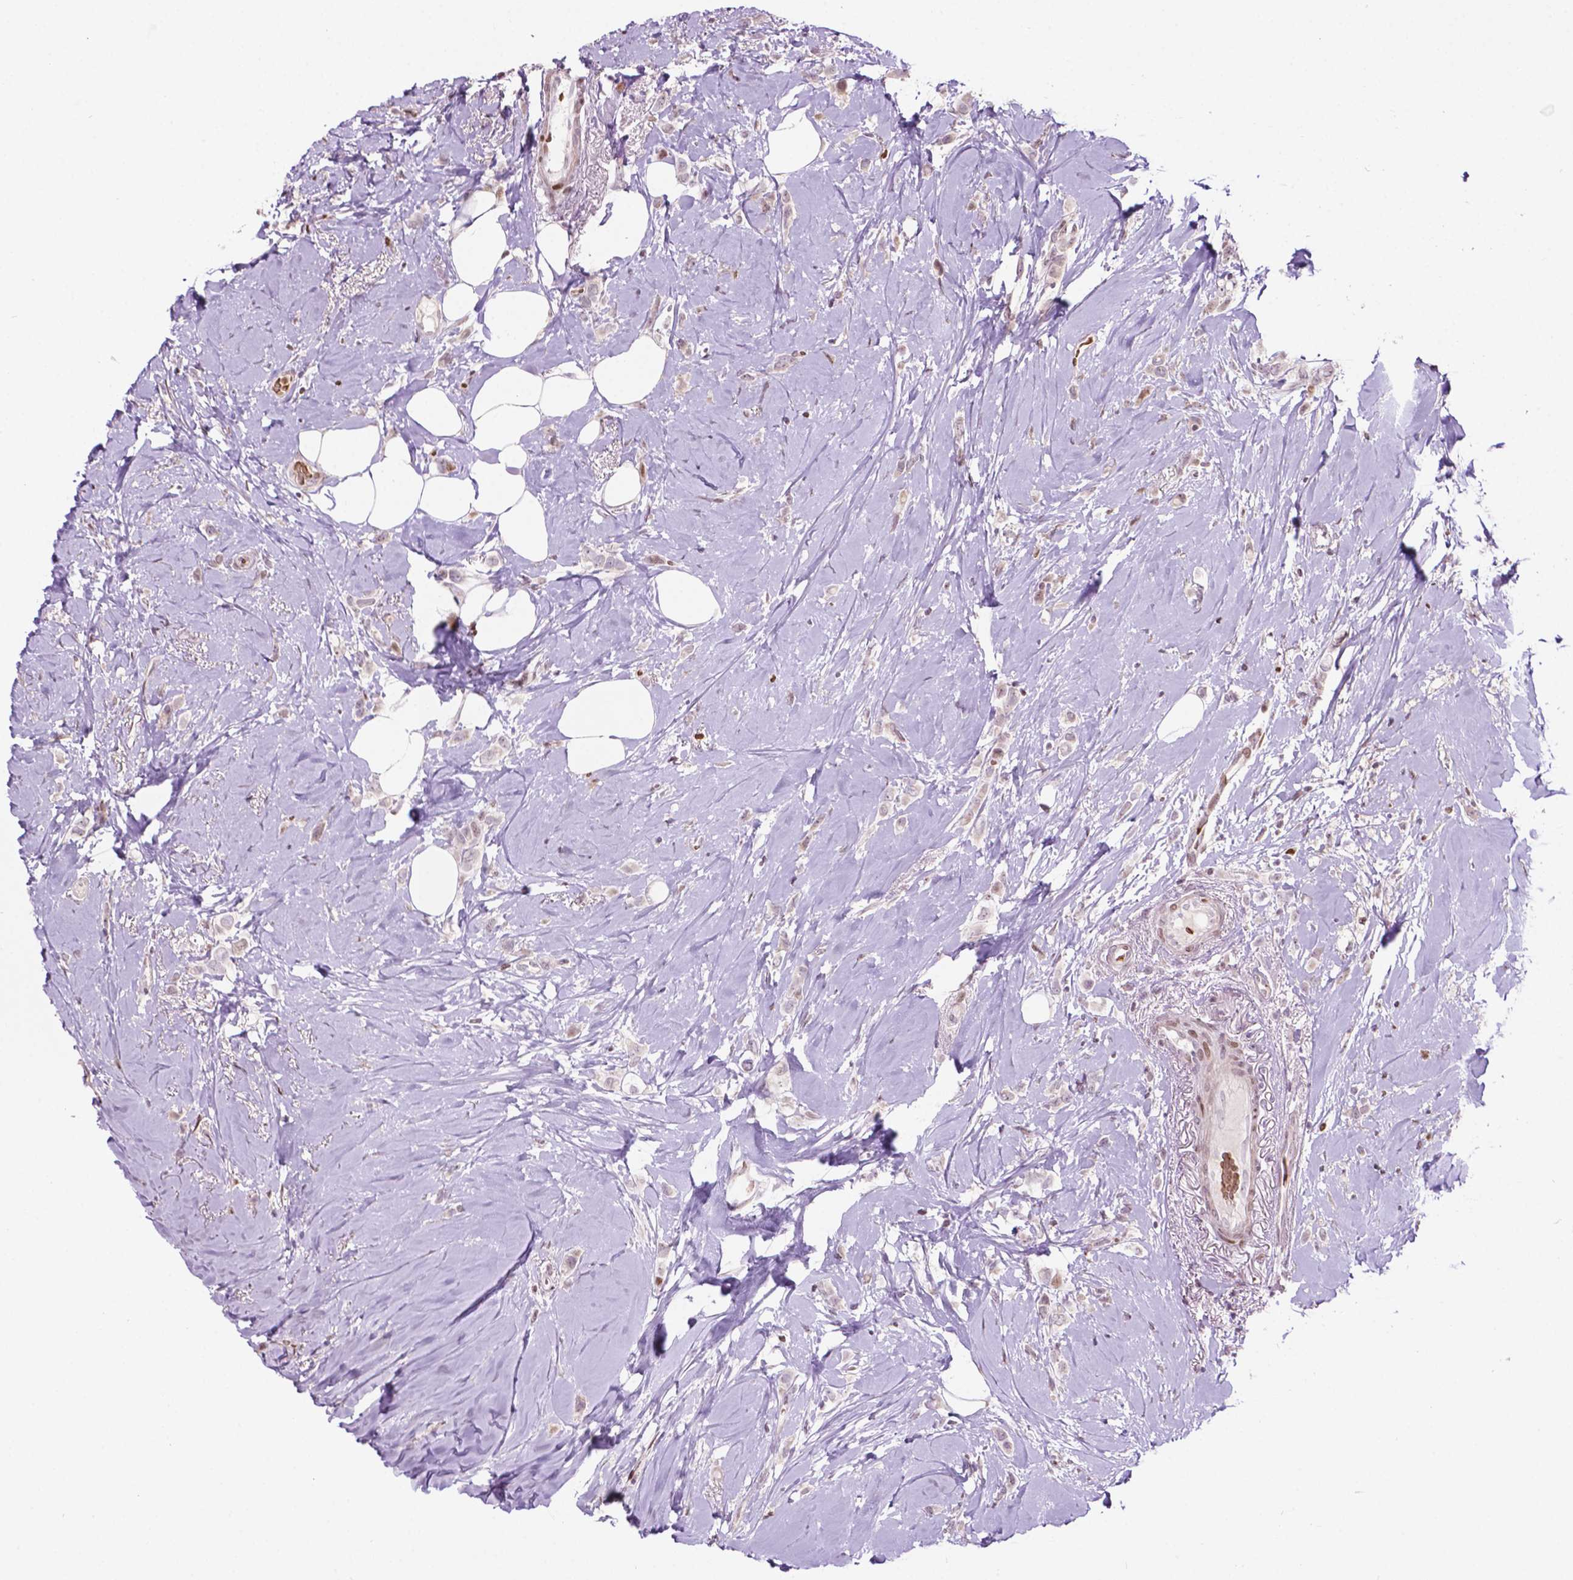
{"staining": {"intensity": "negative", "quantity": "none", "location": "none"}, "tissue": "breast cancer", "cell_type": "Tumor cells", "image_type": "cancer", "snomed": [{"axis": "morphology", "description": "Lobular carcinoma"}, {"axis": "topography", "description": "Breast"}], "caption": "Immunohistochemical staining of human lobular carcinoma (breast) displays no significant staining in tumor cells.", "gene": "PTPN18", "patient": {"sex": "female", "age": 66}}